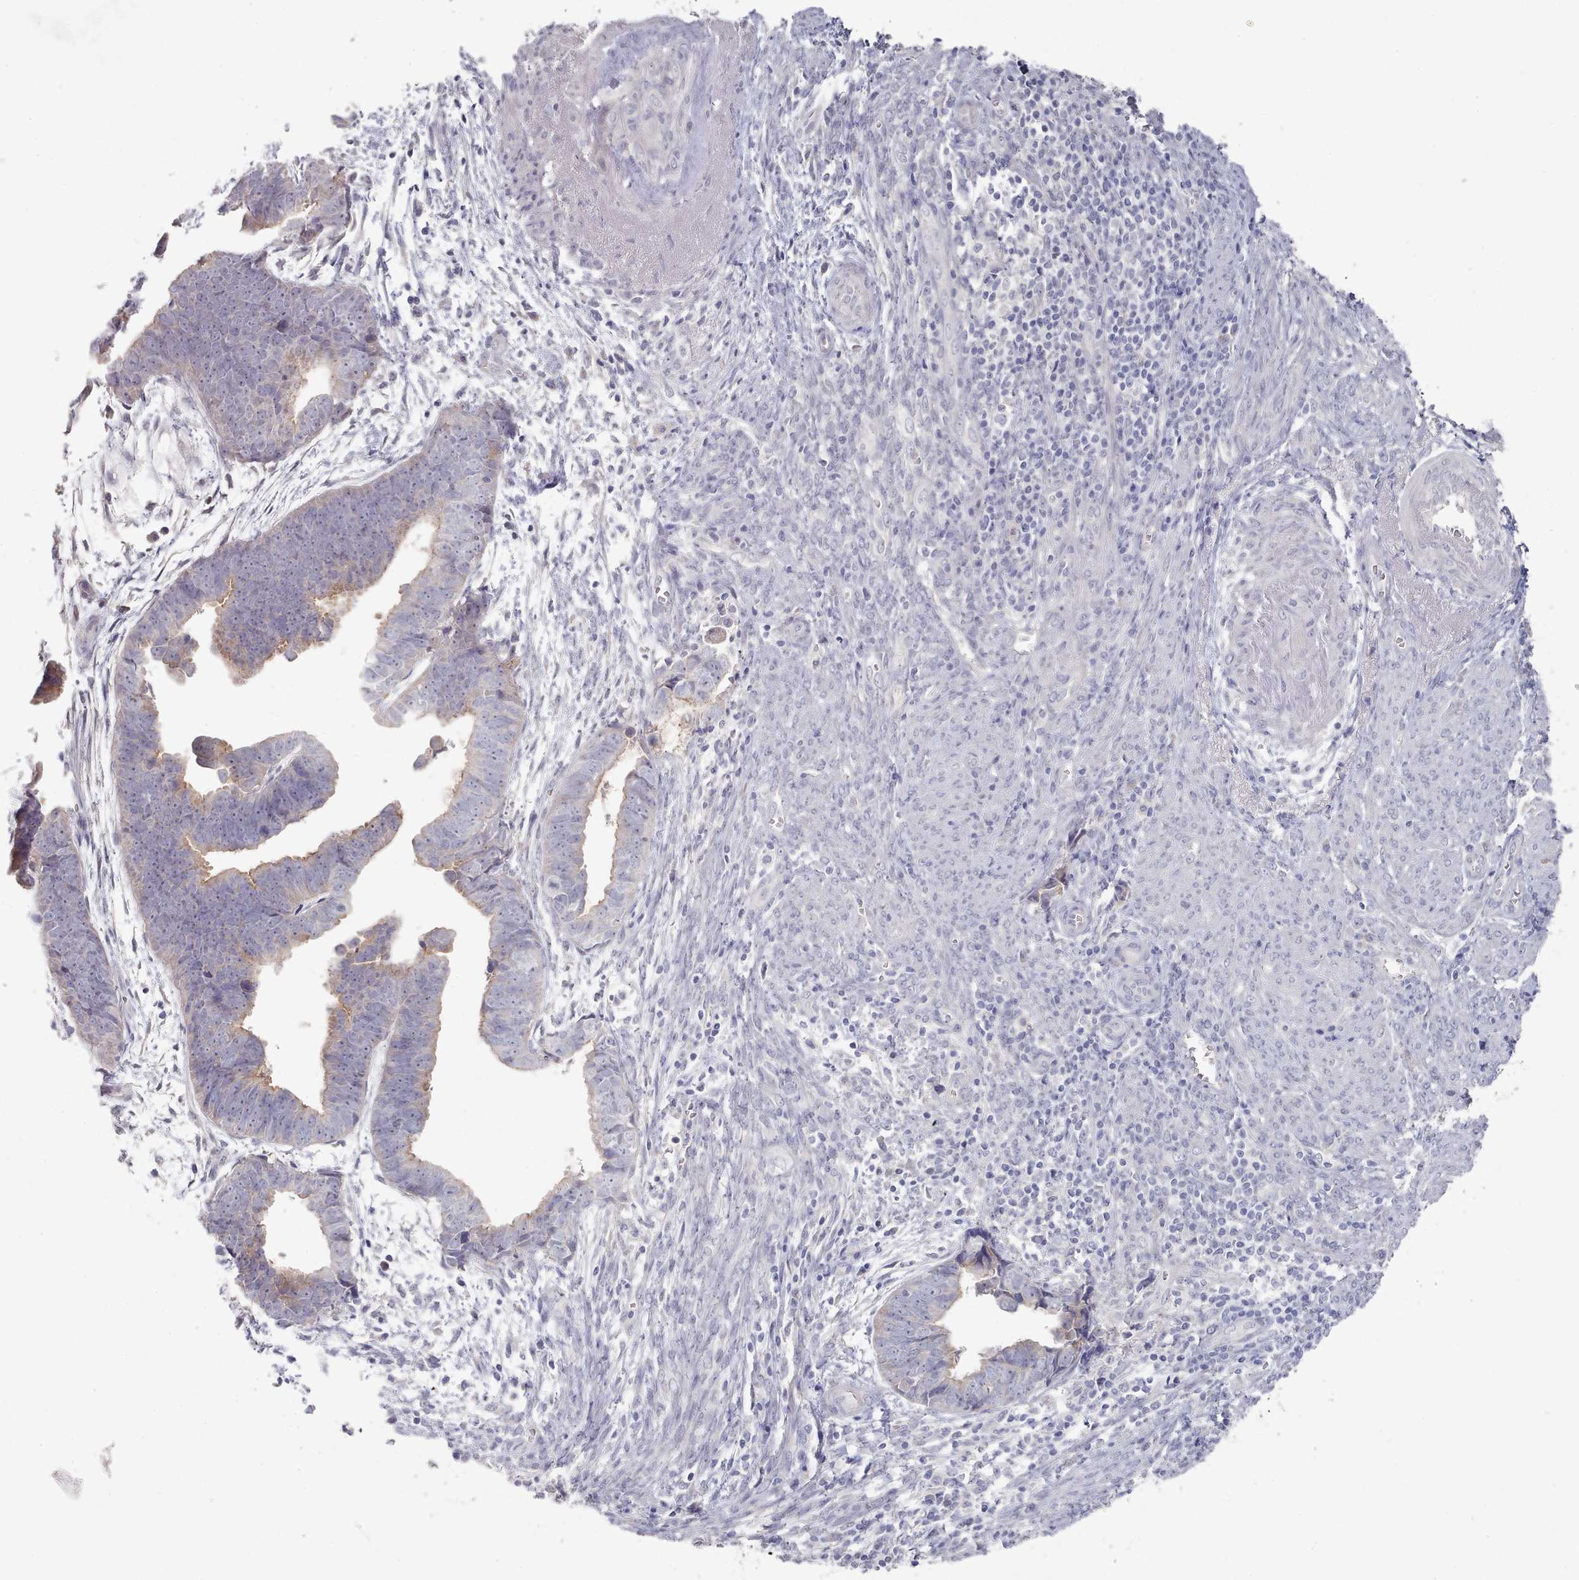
{"staining": {"intensity": "weak", "quantity": "<25%", "location": "cytoplasmic/membranous"}, "tissue": "endometrial cancer", "cell_type": "Tumor cells", "image_type": "cancer", "snomed": [{"axis": "morphology", "description": "Adenocarcinoma, NOS"}, {"axis": "topography", "description": "Endometrium"}], "caption": "Immunohistochemical staining of endometrial cancer (adenocarcinoma) displays no significant positivity in tumor cells.", "gene": "PROM2", "patient": {"sex": "female", "age": 75}}